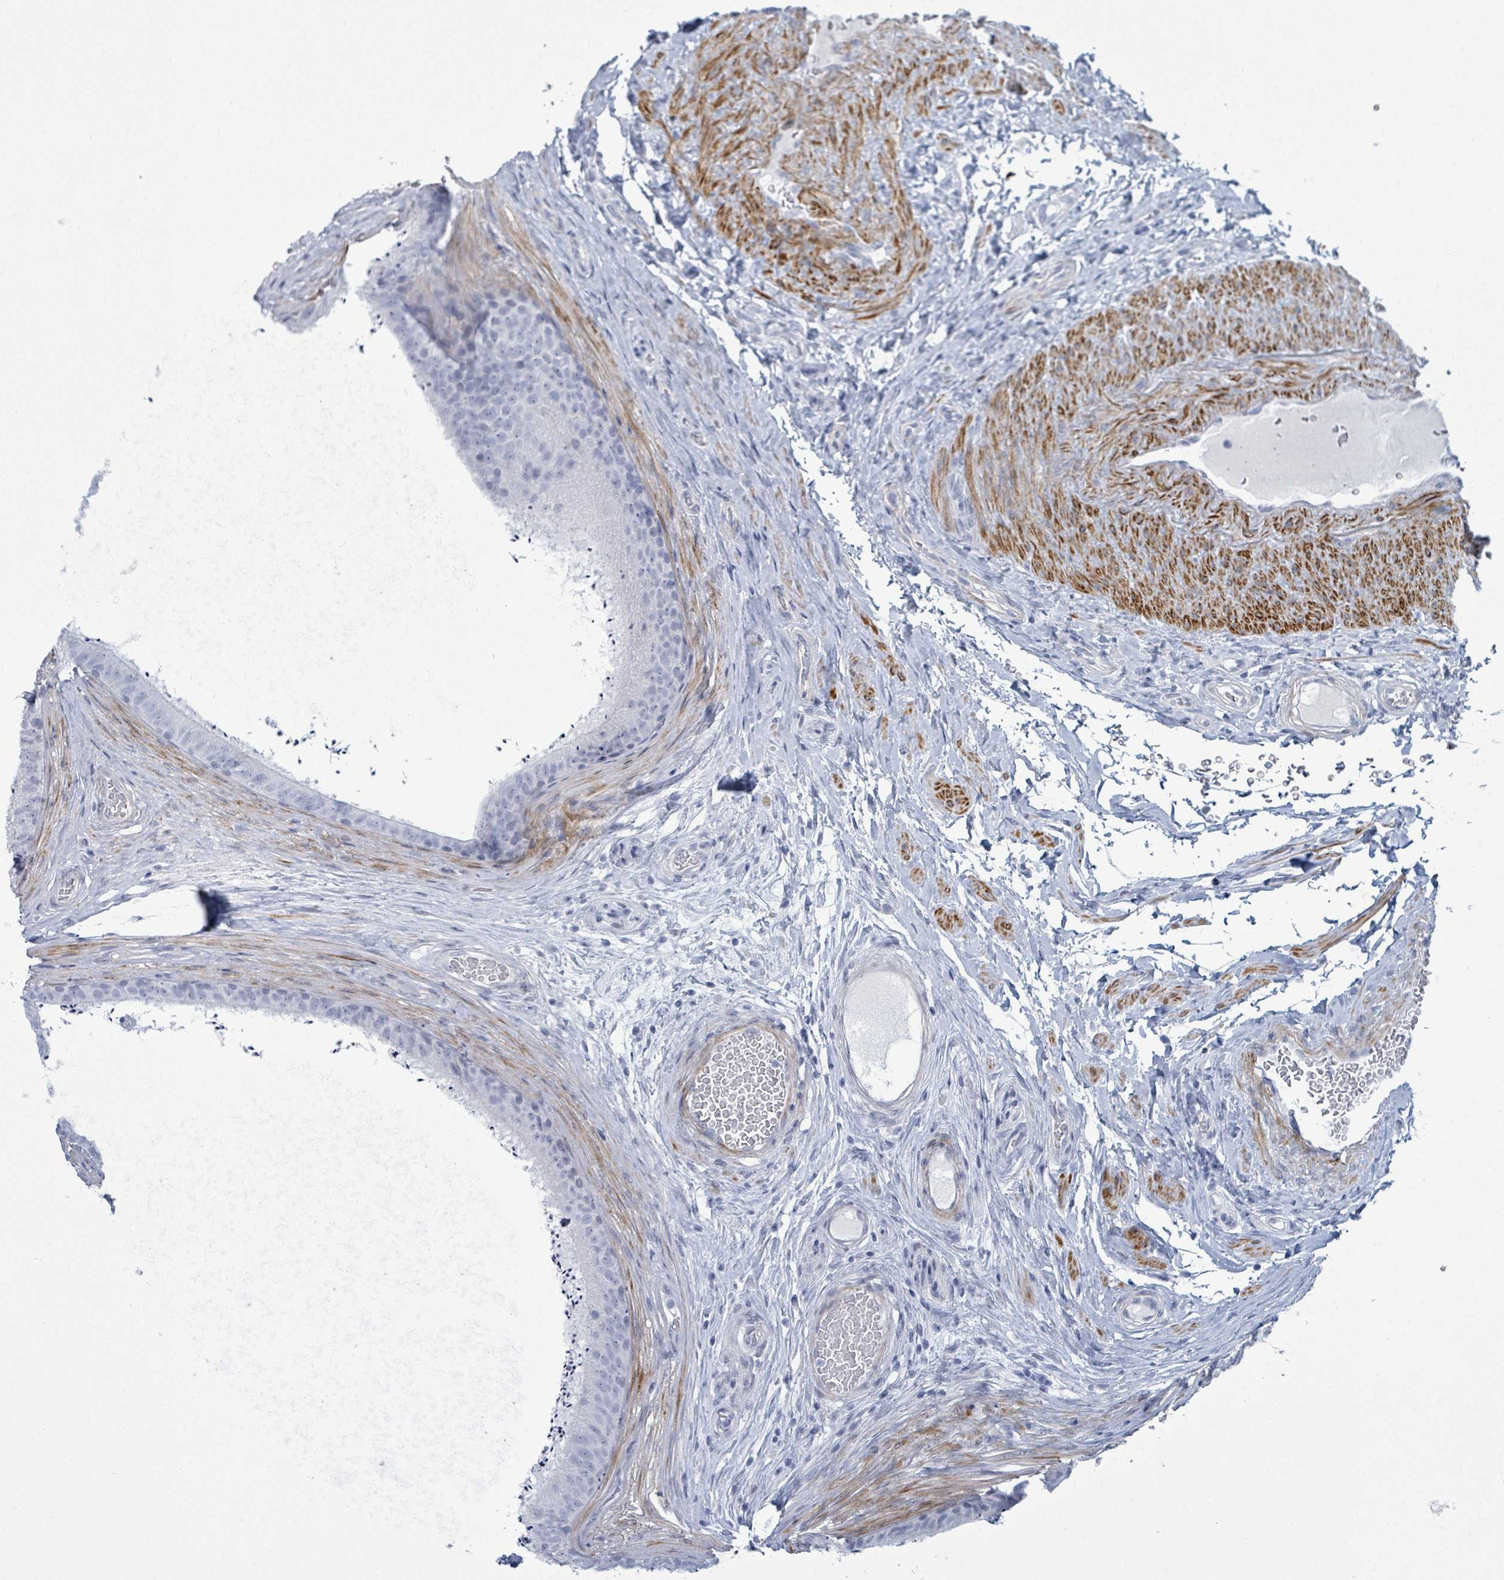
{"staining": {"intensity": "negative", "quantity": "none", "location": "none"}, "tissue": "epididymis", "cell_type": "Glandular cells", "image_type": "normal", "snomed": [{"axis": "morphology", "description": "Normal tissue, NOS"}, {"axis": "topography", "description": "Testis"}, {"axis": "topography", "description": "Epididymis"}], "caption": "Protein analysis of benign epididymis reveals no significant expression in glandular cells. (DAB immunohistochemistry (IHC), high magnification).", "gene": "ZNF771", "patient": {"sex": "male", "age": 41}}